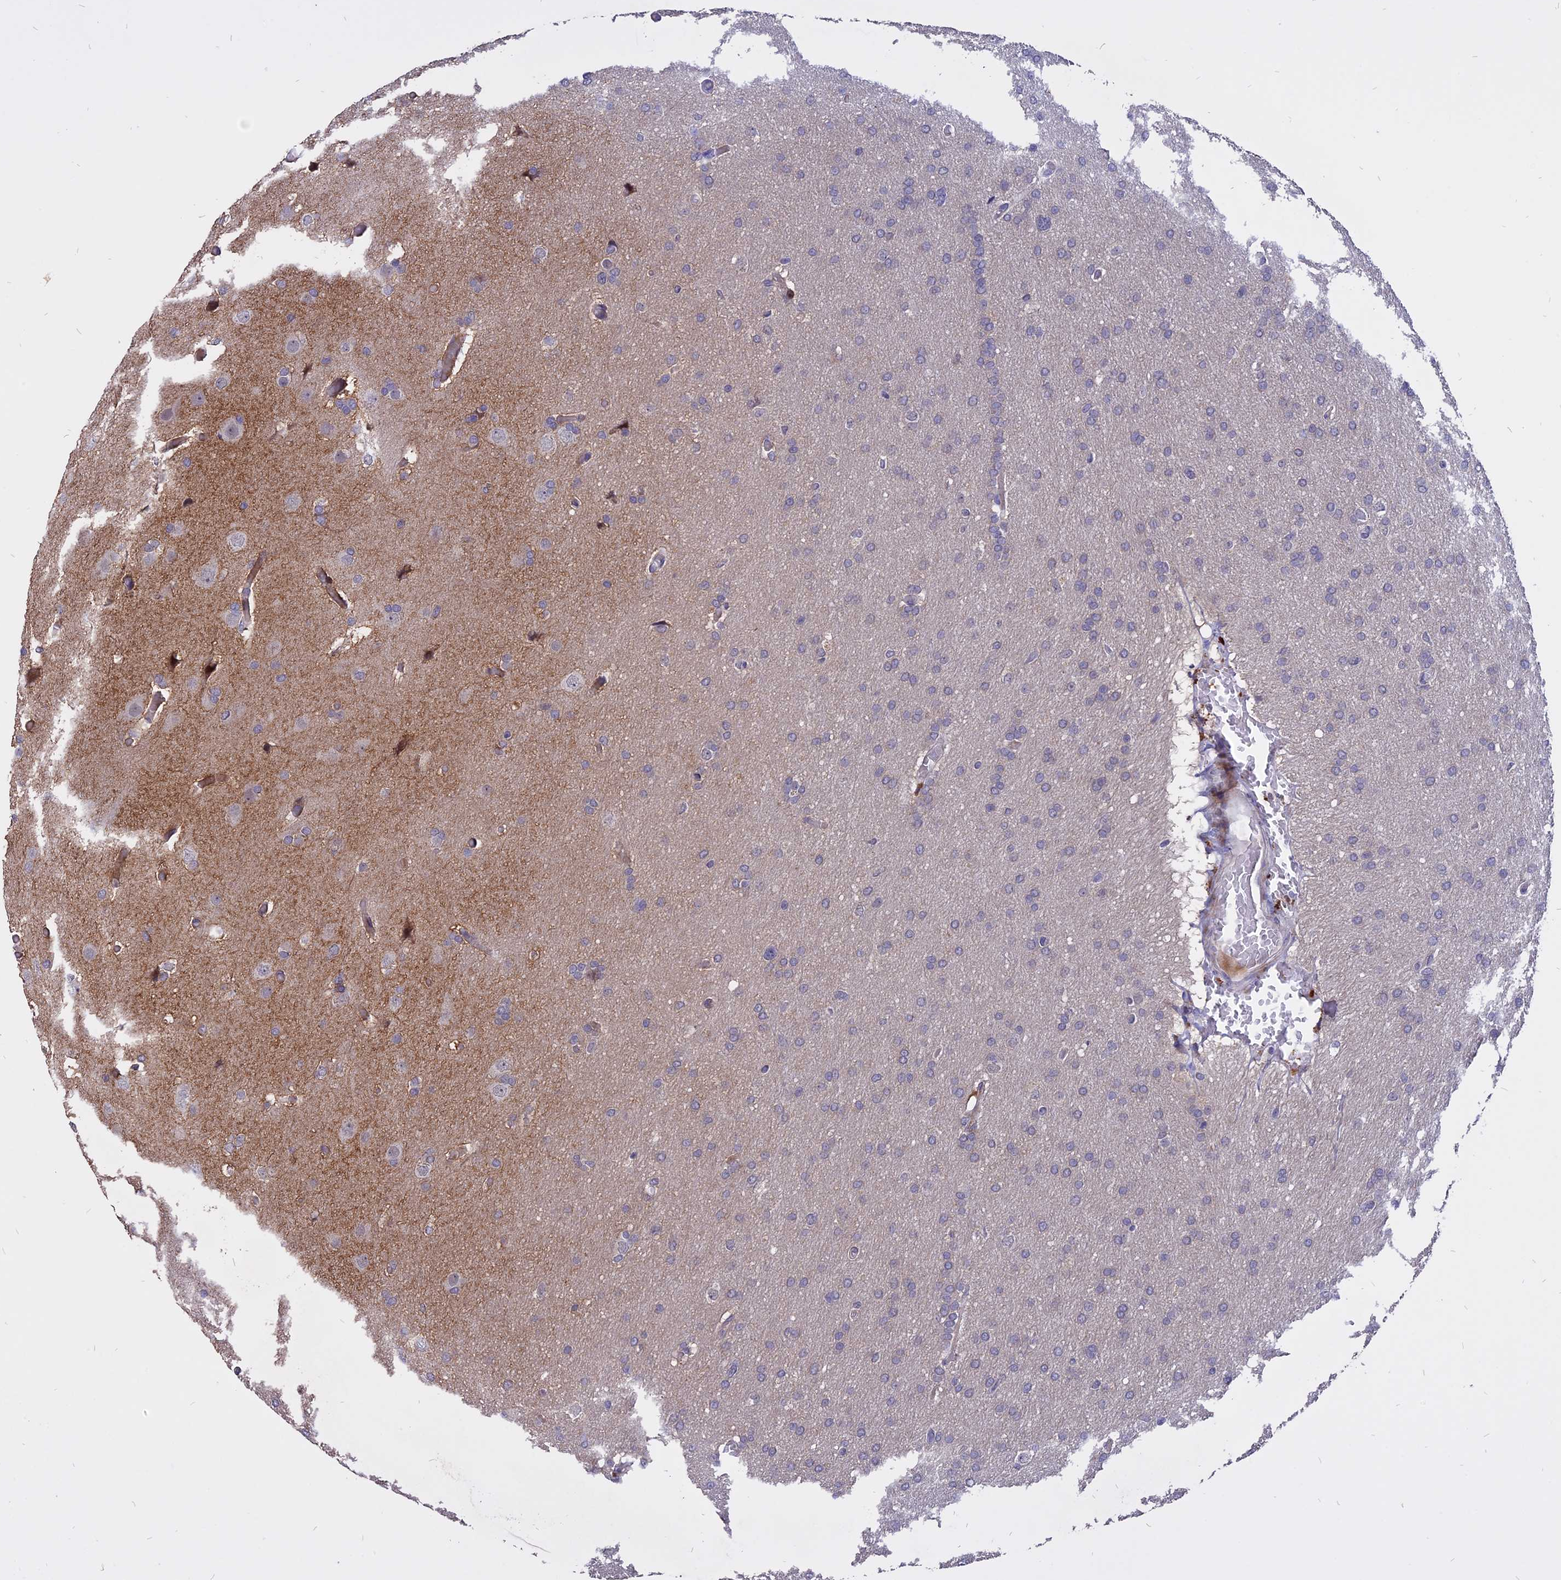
{"staining": {"intensity": "negative", "quantity": "none", "location": "none"}, "tissue": "glioma", "cell_type": "Tumor cells", "image_type": "cancer", "snomed": [{"axis": "morphology", "description": "Glioma, malignant, High grade"}, {"axis": "topography", "description": "Cerebral cortex"}], "caption": "High-grade glioma (malignant) was stained to show a protein in brown. There is no significant staining in tumor cells. (IHC, brightfield microscopy, high magnification).", "gene": "TMEM263", "patient": {"sex": "female", "age": 36}}